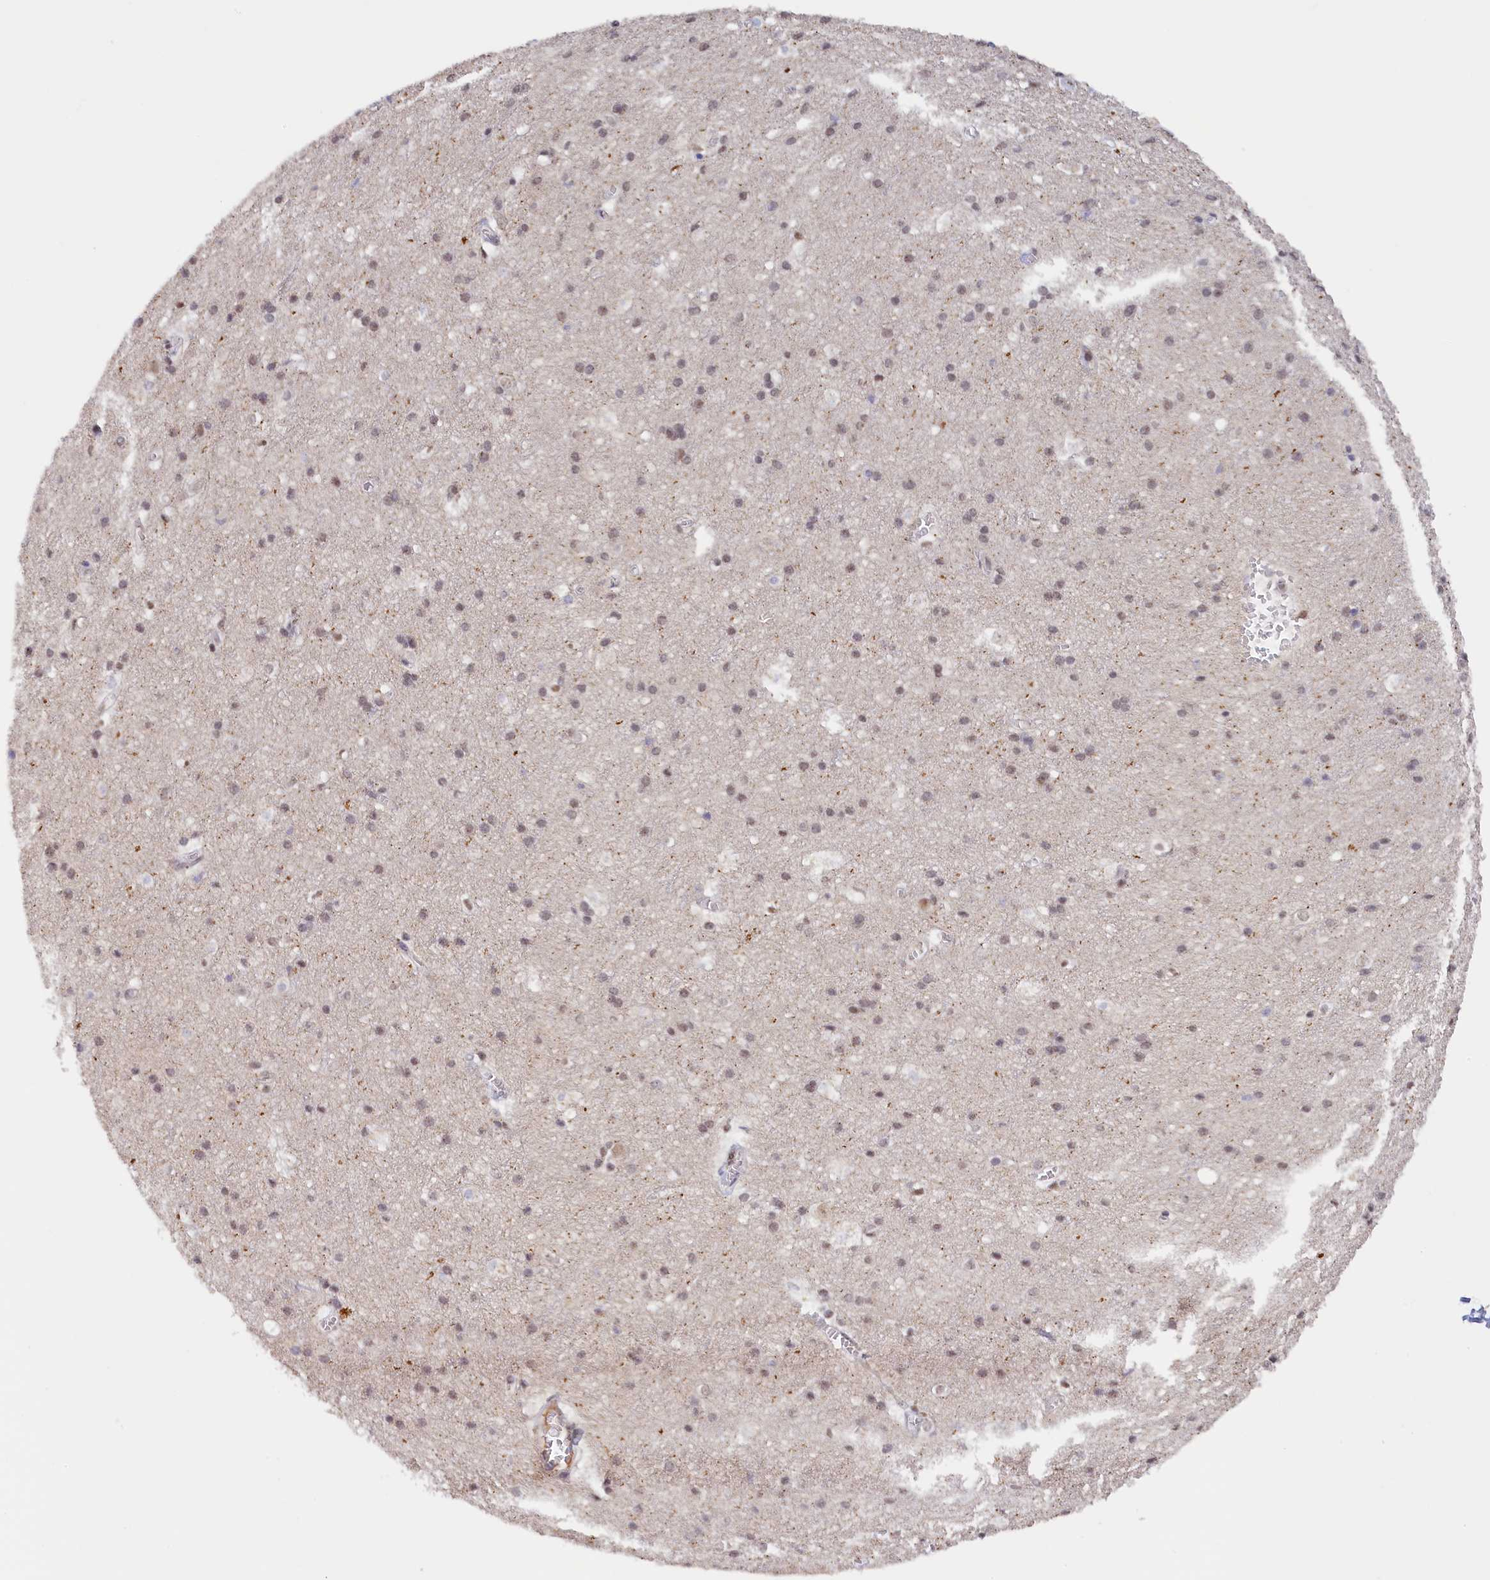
{"staining": {"intensity": "negative", "quantity": "none", "location": "none"}, "tissue": "cerebral cortex", "cell_type": "Endothelial cells", "image_type": "normal", "snomed": [{"axis": "morphology", "description": "Normal tissue, NOS"}, {"axis": "topography", "description": "Cerebral cortex"}], "caption": "Immunohistochemistry photomicrograph of benign human cerebral cortex stained for a protein (brown), which reveals no staining in endothelial cells.", "gene": "SEC31B", "patient": {"sex": "male", "age": 54}}